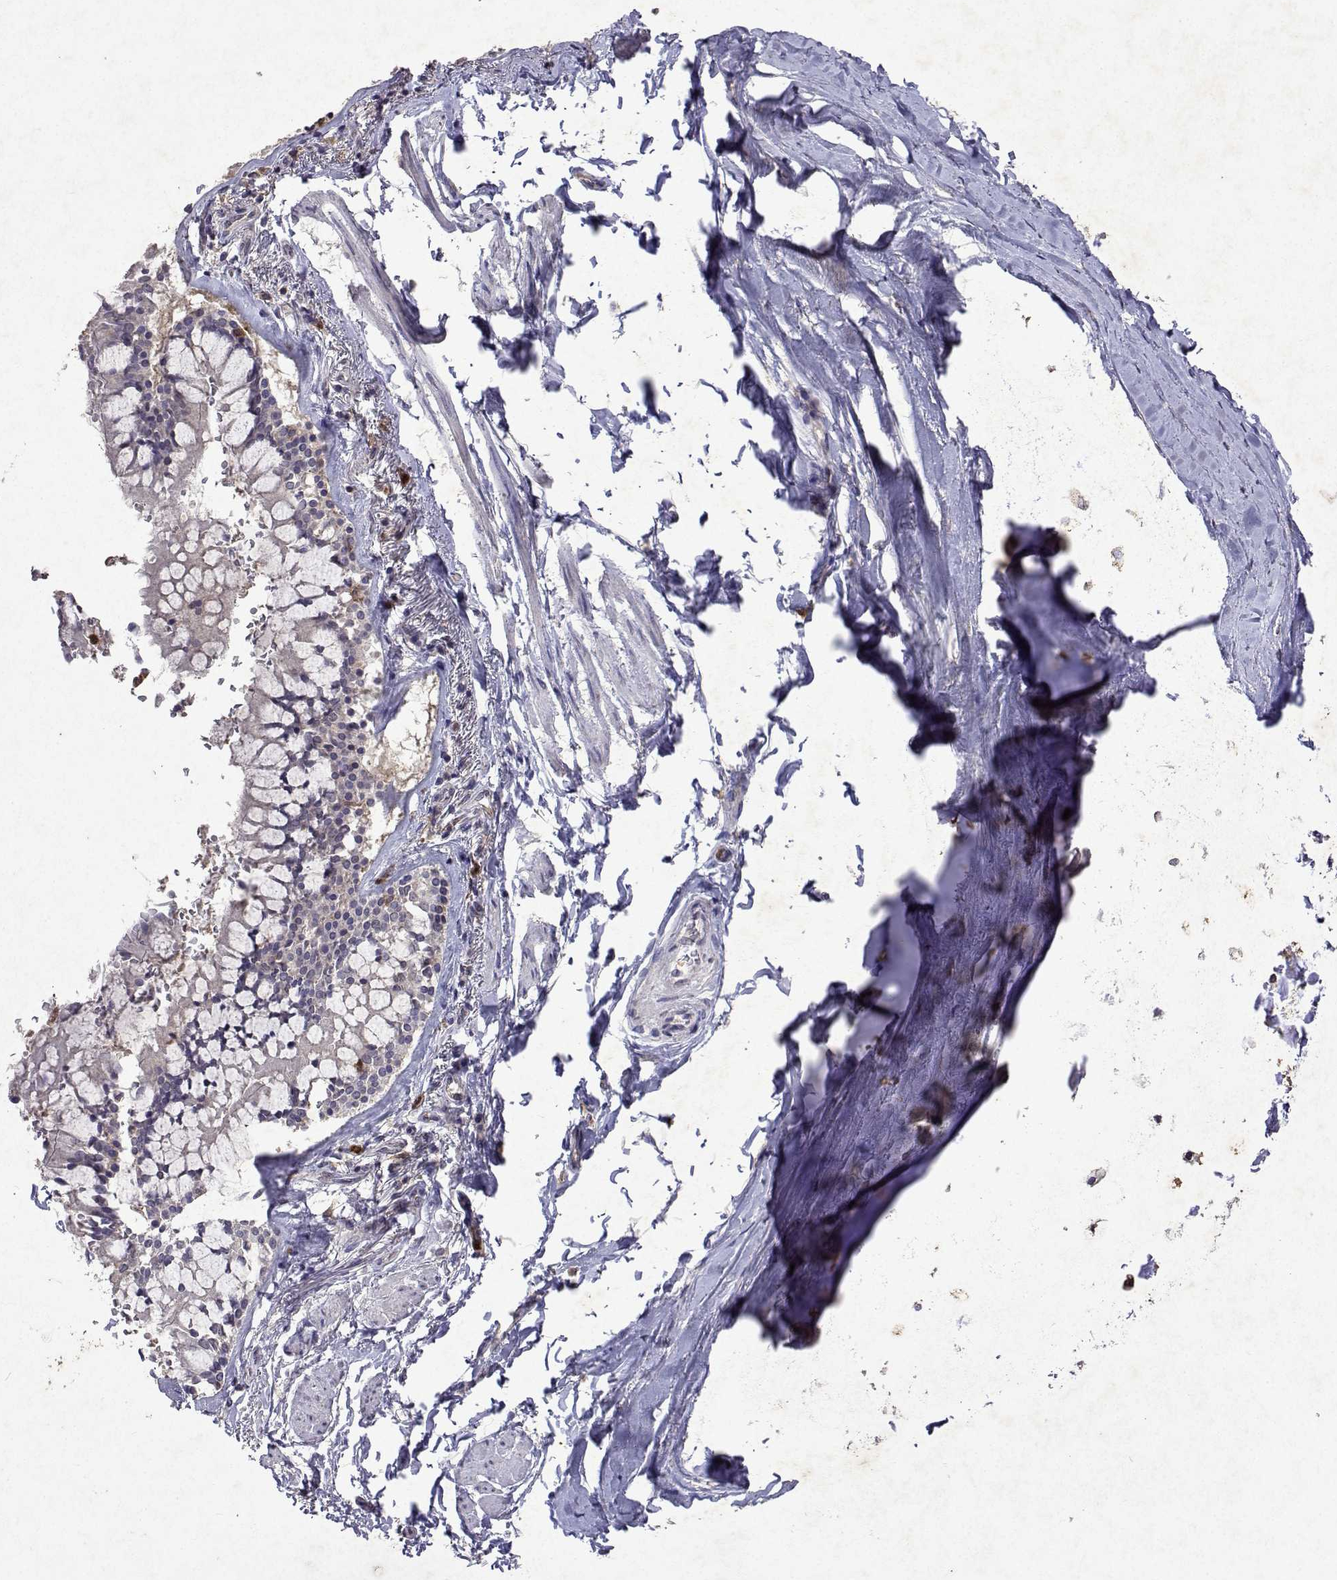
{"staining": {"intensity": "moderate", "quantity": ">75%", "location": "cytoplasmic/membranous"}, "tissue": "soft tissue", "cell_type": "Chondrocytes", "image_type": "normal", "snomed": [{"axis": "morphology", "description": "Normal tissue, NOS"}, {"axis": "topography", "description": "Cartilage tissue"}, {"axis": "topography", "description": "Bronchus"}, {"axis": "topography", "description": "Peripheral nerve tissue"}], "caption": "DAB (3,3'-diaminobenzidine) immunohistochemical staining of benign human soft tissue displays moderate cytoplasmic/membranous protein expression in approximately >75% of chondrocytes.", "gene": "APAF1", "patient": {"sex": "male", "age": 67}}